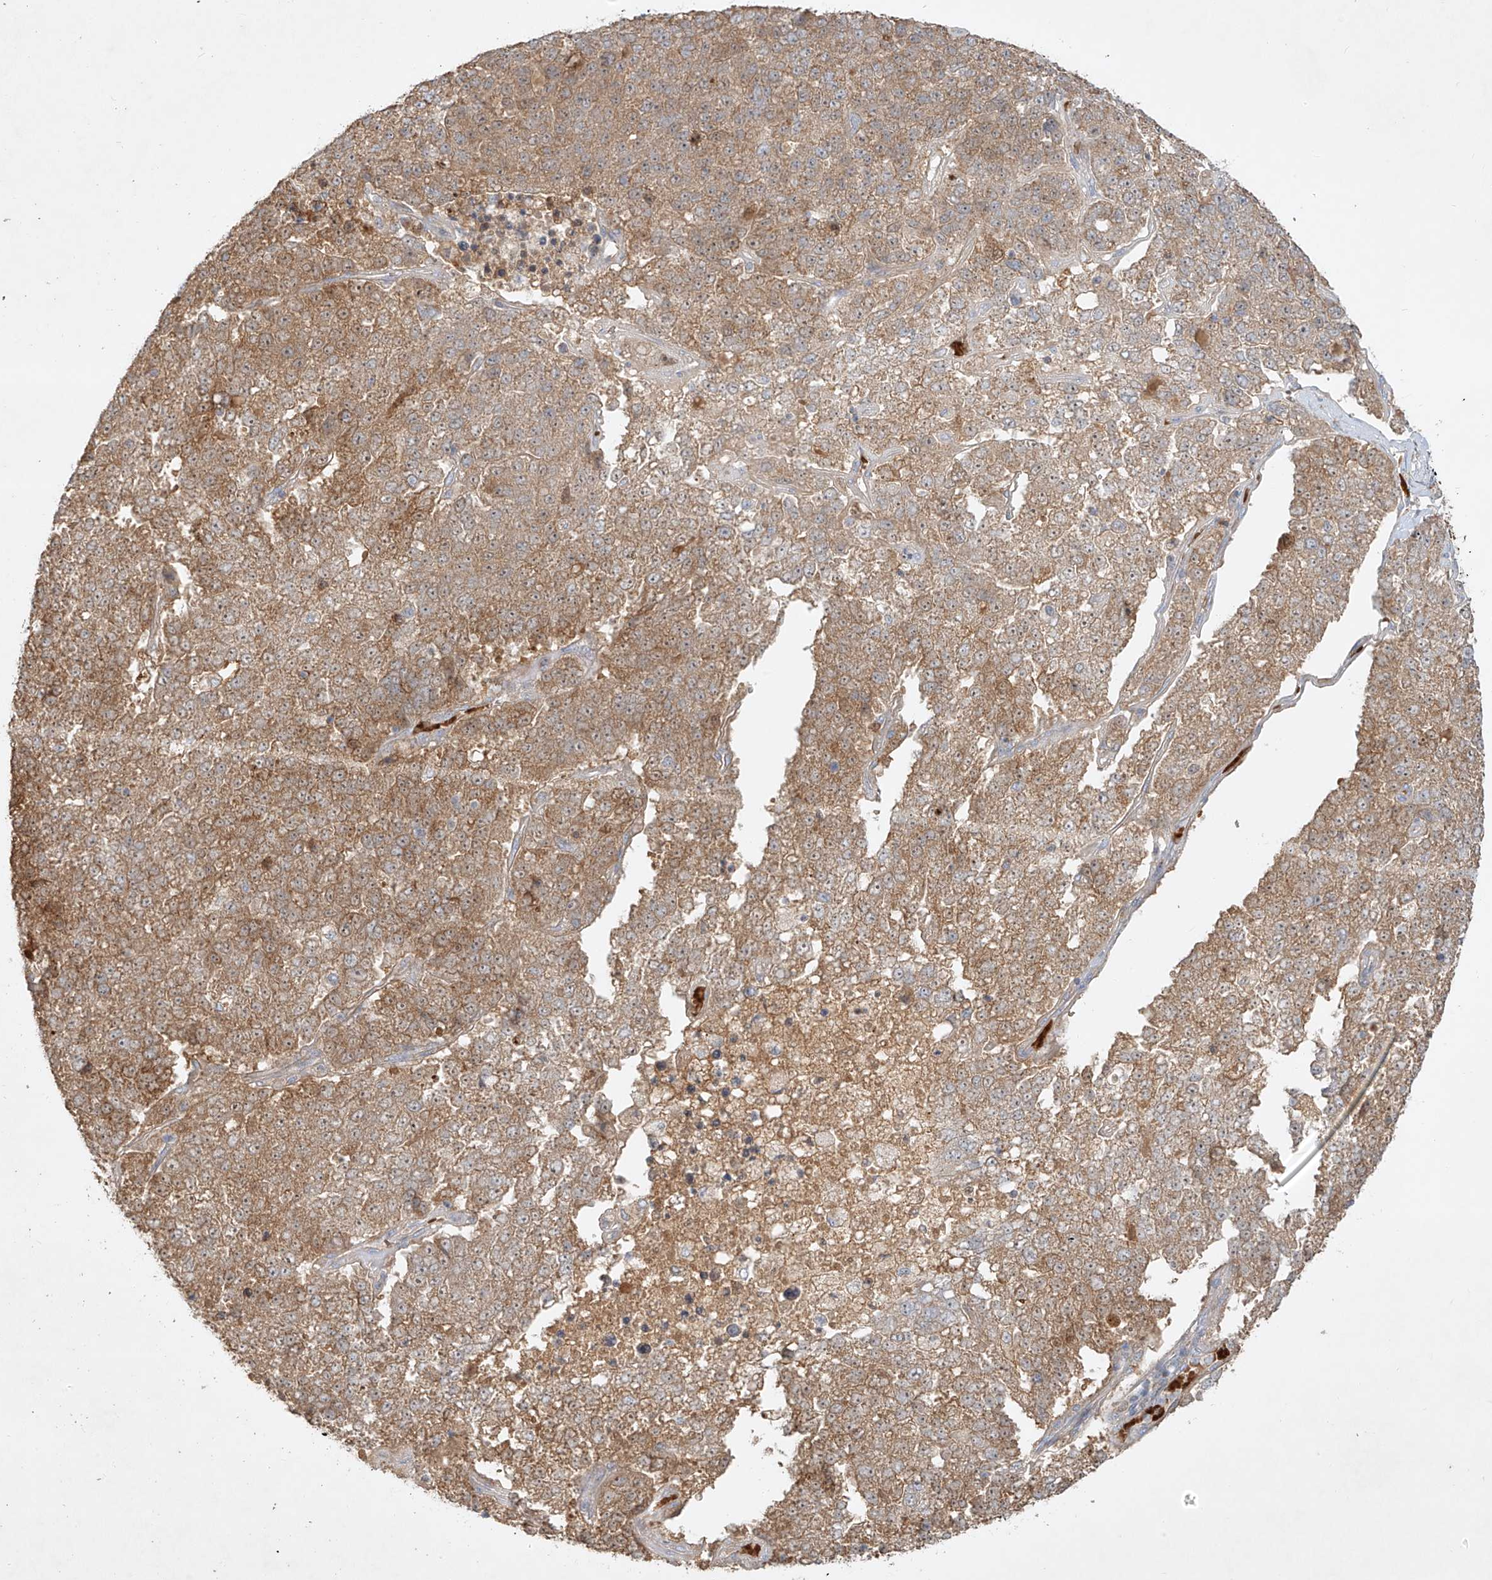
{"staining": {"intensity": "moderate", "quantity": ">75%", "location": "cytoplasmic/membranous"}, "tissue": "pancreatic cancer", "cell_type": "Tumor cells", "image_type": "cancer", "snomed": [{"axis": "morphology", "description": "Adenocarcinoma, NOS"}, {"axis": "topography", "description": "Pancreas"}], "caption": "Protein expression by immunohistochemistry shows moderate cytoplasmic/membranous positivity in about >75% of tumor cells in pancreatic cancer (adenocarcinoma).", "gene": "KPNA7", "patient": {"sex": "female", "age": 61}}